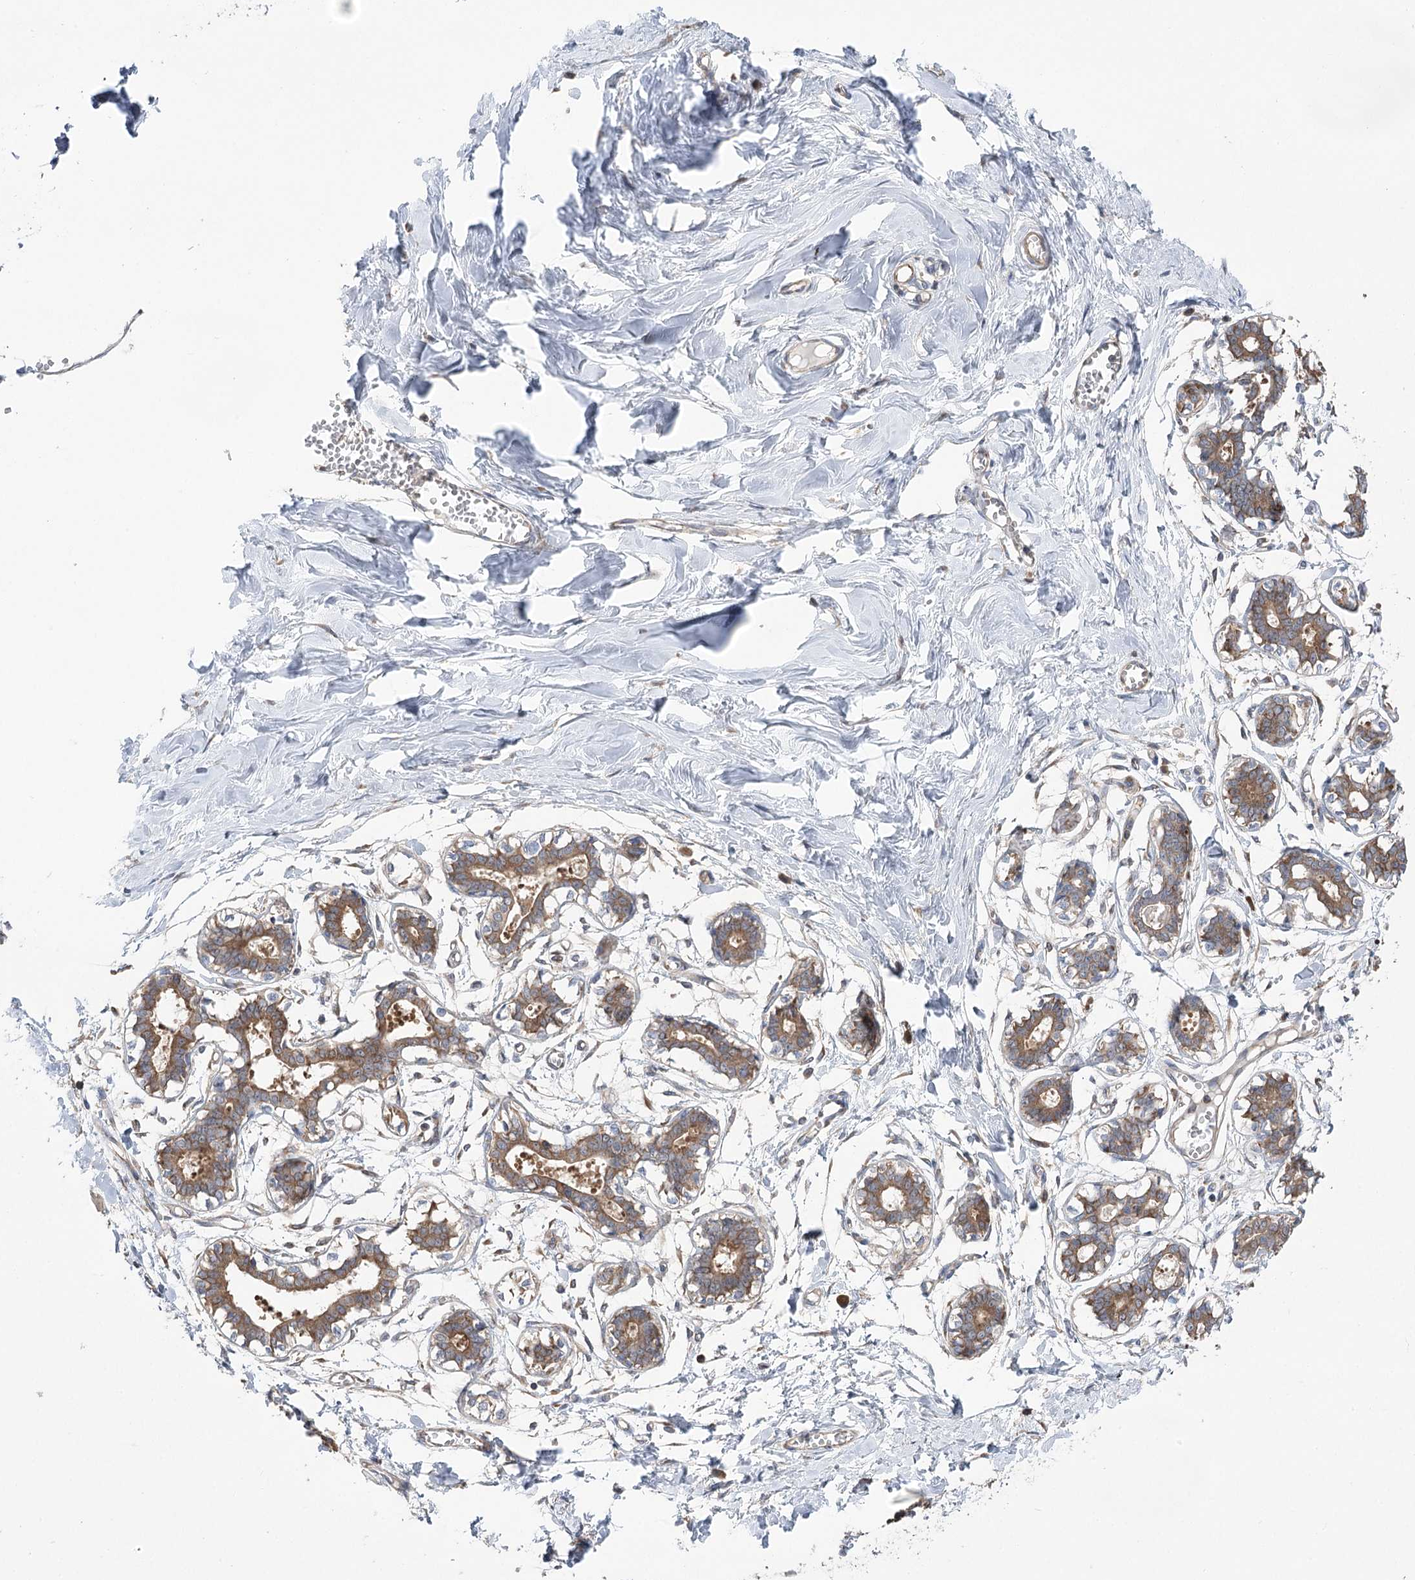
{"staining": {"intensity": "weak", "quantity": ">75%", "location": "nuclear"}, "tissue": "breast", "cell_type": "Adipocytes", "image_type": "normal", "snomed": [{"axis": "morphology", "description": "Normal tissue, NOS"}, {"axis": "topography", "description": "Breast"}], "caption": "Weak nuclear staining for a protein is identified in approximately >75% of adipocytes of normal breast using IHC.", "gene": "VPS37B", "patient": {"sex": "female", "age": 27}}